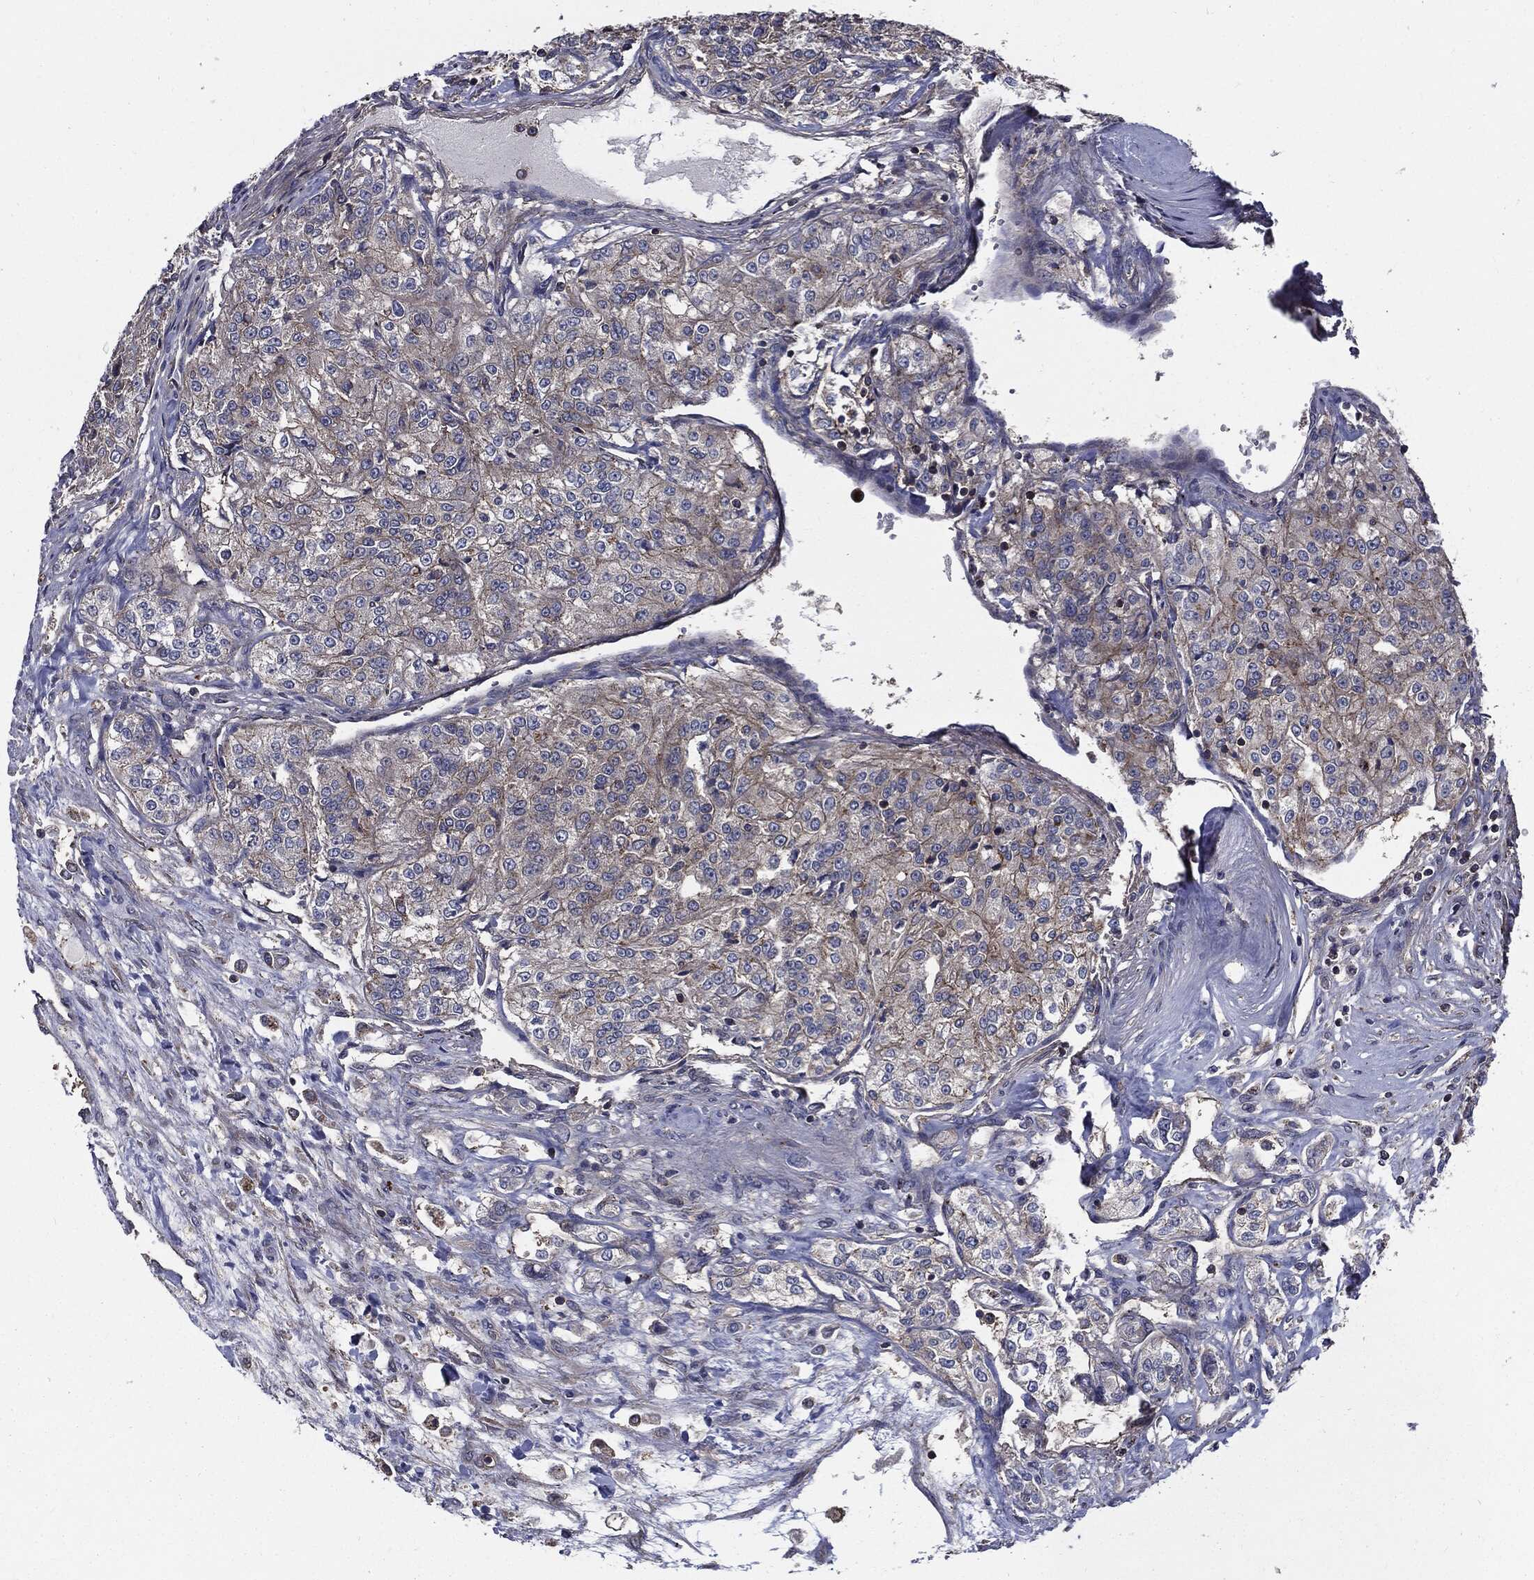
{"staining": {"intensity": "negative", "quantity": "none", "location": "none"}, "tissue": "renal cancer", "cell_type": "Tumor cells", "image_type": "cancer", "snomed": [{"axis": "morphology", "description": "Adenocarcinoma, NOS"}, {"axis": "topography", "description": "Kidney"}], "caption": "Immunohistochemistry (IHC) of renal adenocarcinoma exhibits no positivity in tumor cells.", "gene": "PDCD6IP", "patient": {"sex": "female", "age": 63}}